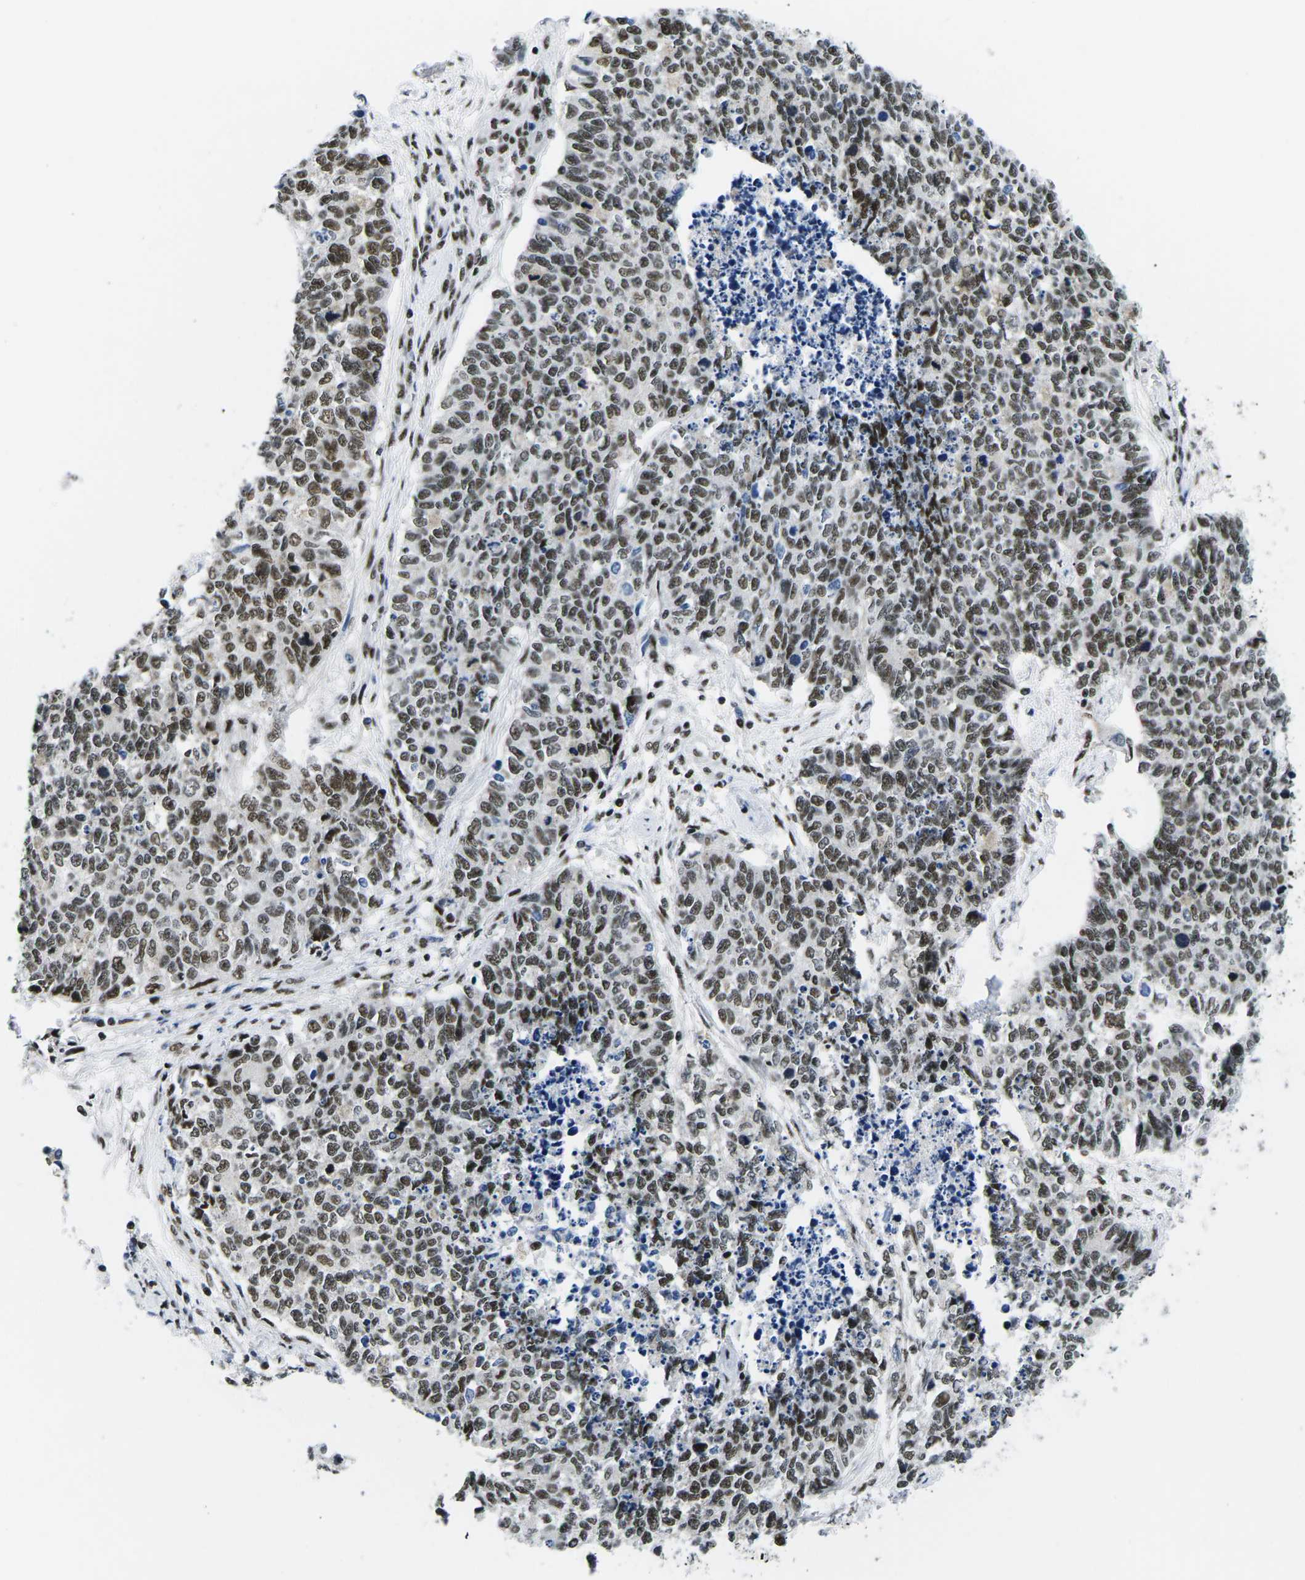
{"staining": {"intensity": "moderate", "quantity": ">75%", "location": "nuclear"}, "tissue": "cervical cancer", "cell_type": "Tumor cells", "image_type": "cancer", "snomed": [{"axis": "morphology", "description": "Squamous cell carcinoma, NOS"}, {"axis": "topography", "description": "Cervix"}], "caption": "Brown immunohistochemical staining in human cervical squamous cell carcinoma shows moderate nuclear staining in about >75% of tumor cells.", "gene": "ATF1", "patient": {"sex": "female", "age": 63}}